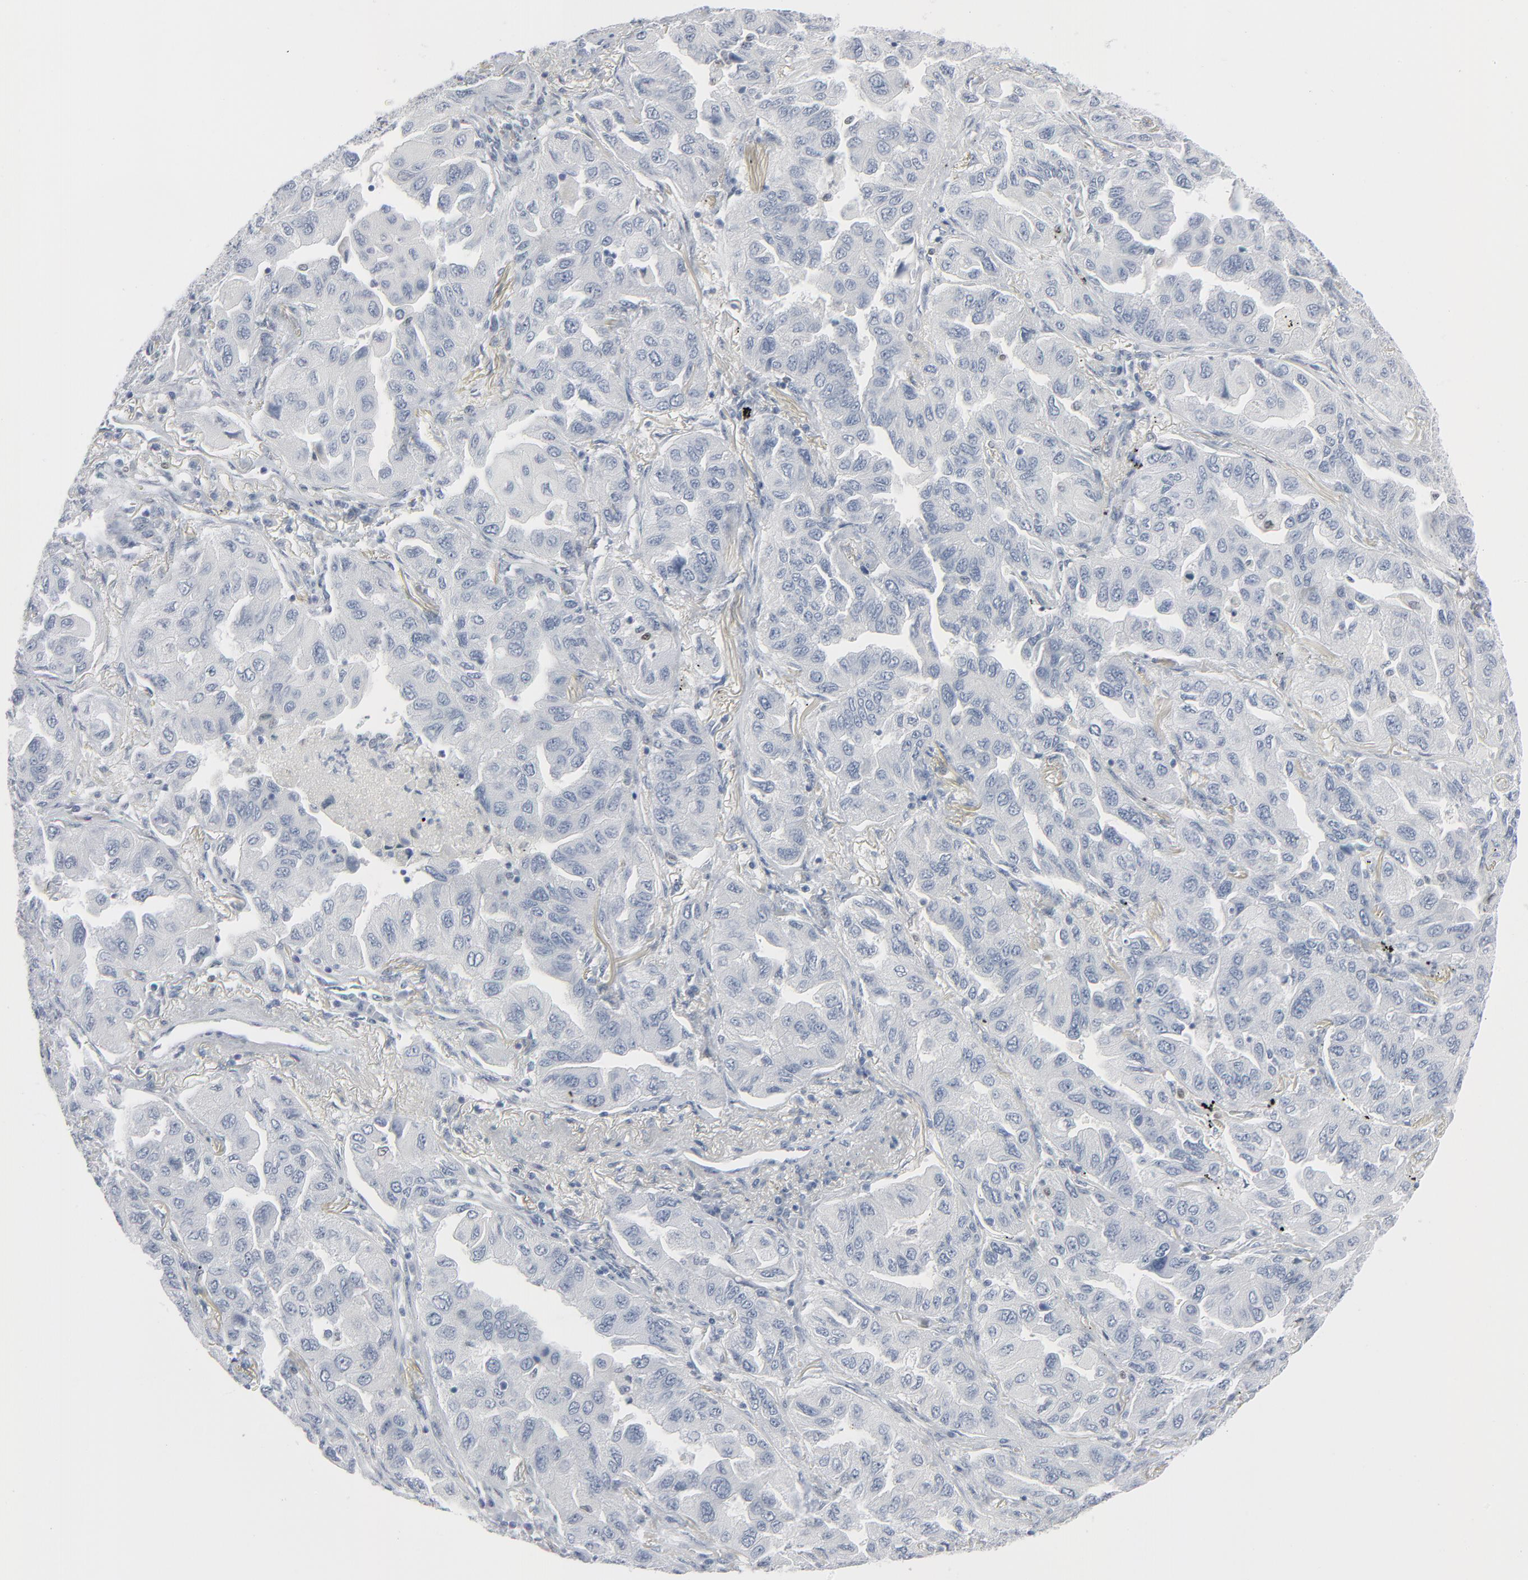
{"staining": {"intensity": "negative", "quantity": "none", "location": "none"}, "tissue": "lung cancer", "cell_type": "Tumor cells", "image_type": "cancer", "snomed": [{"axis": "morphology", "description": "Adenocarcinoma, NOS"}, {"axis": "topography", "description": "Lung"}], "caption": "Adenocarcinoma (lung) stained for a protein using immunohistochemistry (IHC) shows no positivity tumor cells.", "gene": "MITF", "patient": {"sex": "female", "age": 65}}